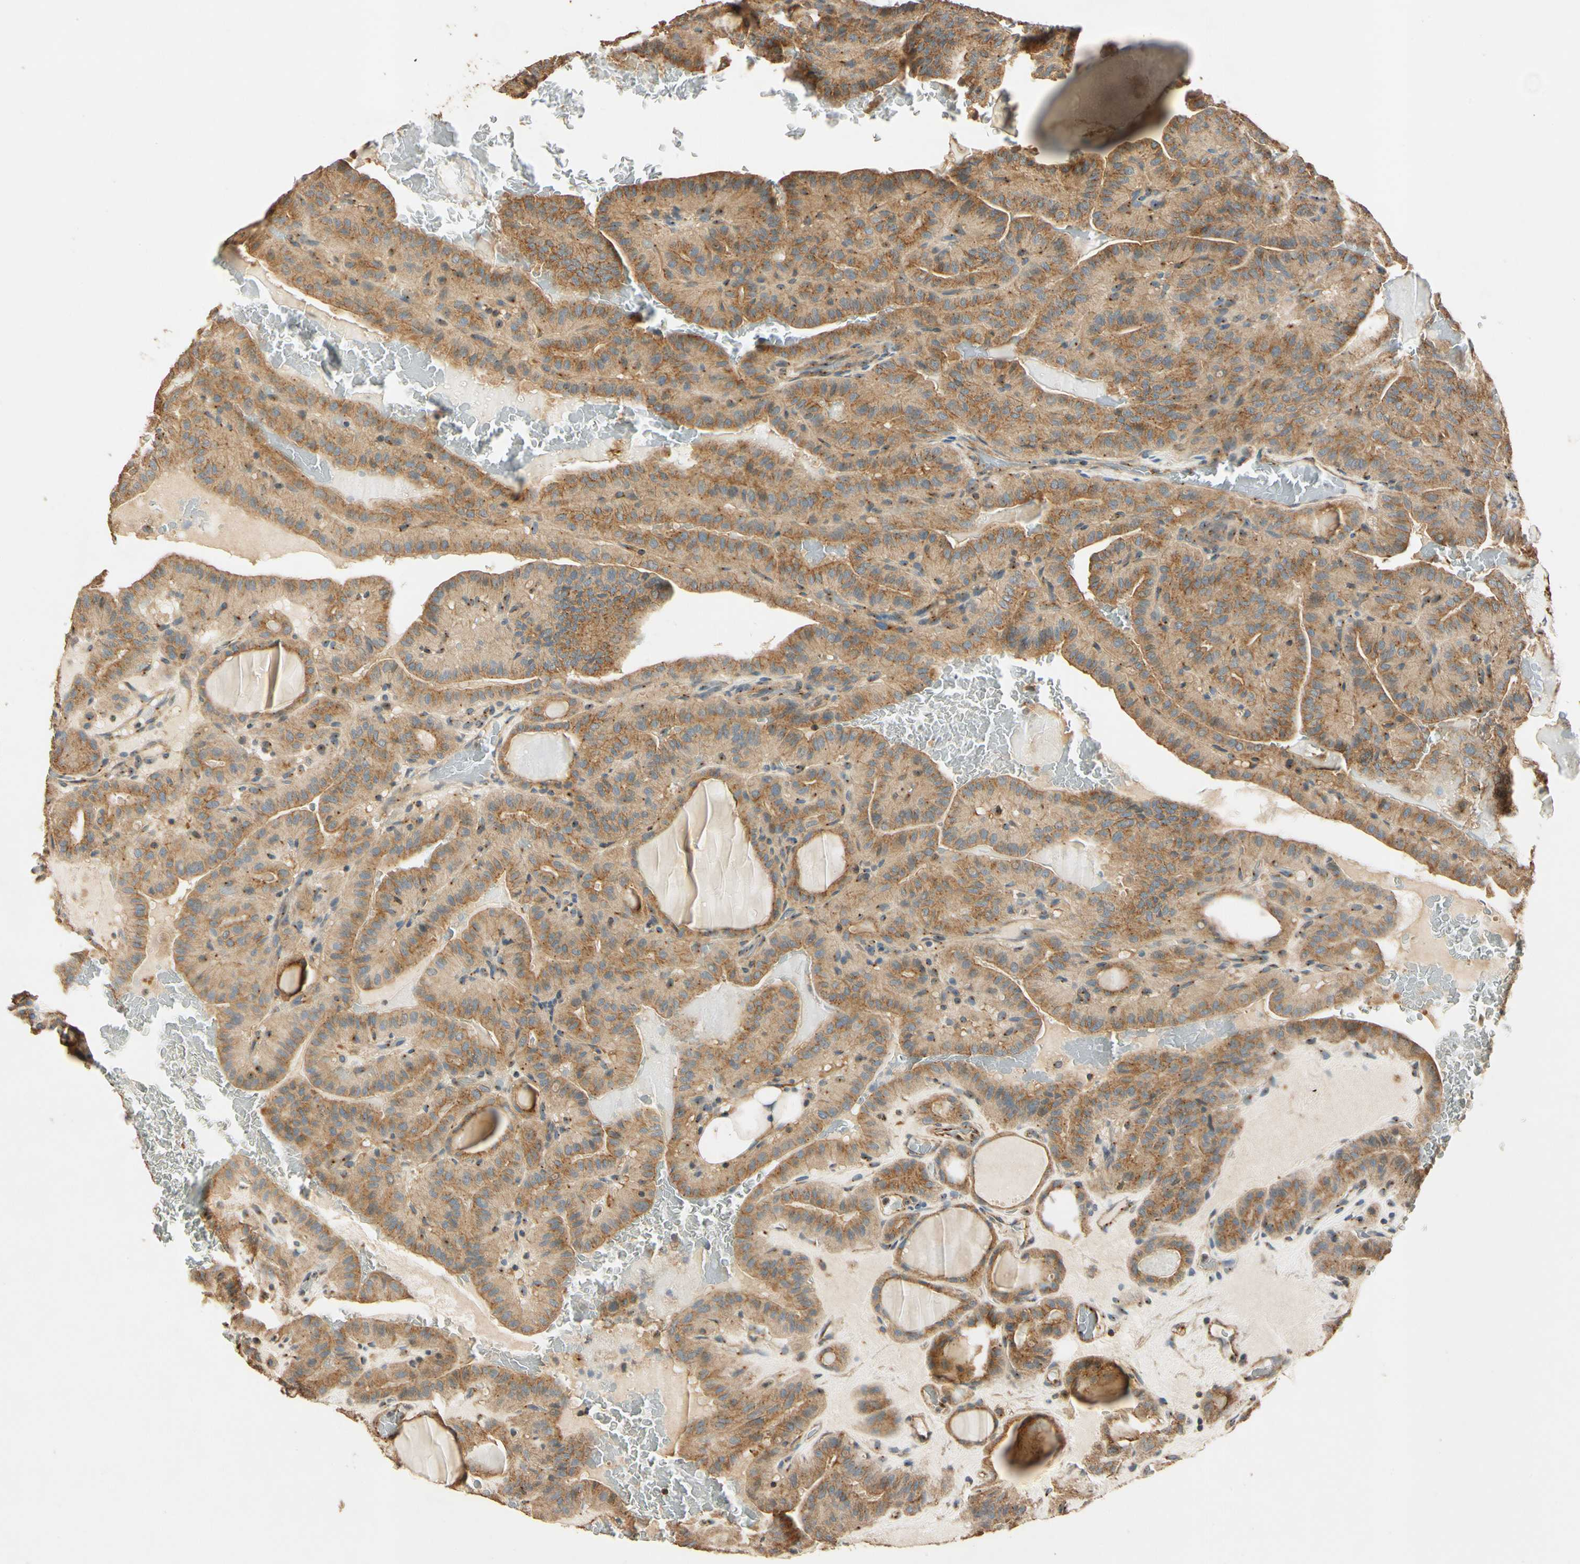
{"staining": {"intensity": "moderate", "quantity": ">75%", "location": "cytoplasmic/membranous"}, "tissue": "thyroid cancer", "cell_type": "Tumor cells", "image_type": "cancer", "snomed": [{"axis": "morphology", "description": "Papillary adenocarcinoma, NOS"}, {"axis": "topography", "description": "Thyroid gland"}], "caption": "An image of human thyroid papillary adenocarcinoma stained for a protein shows moderate cytoplasmic/membranous brown staining in tumor cells.", "gene": "AKAP9", "patient": {"sex": "male", "age": 77}}